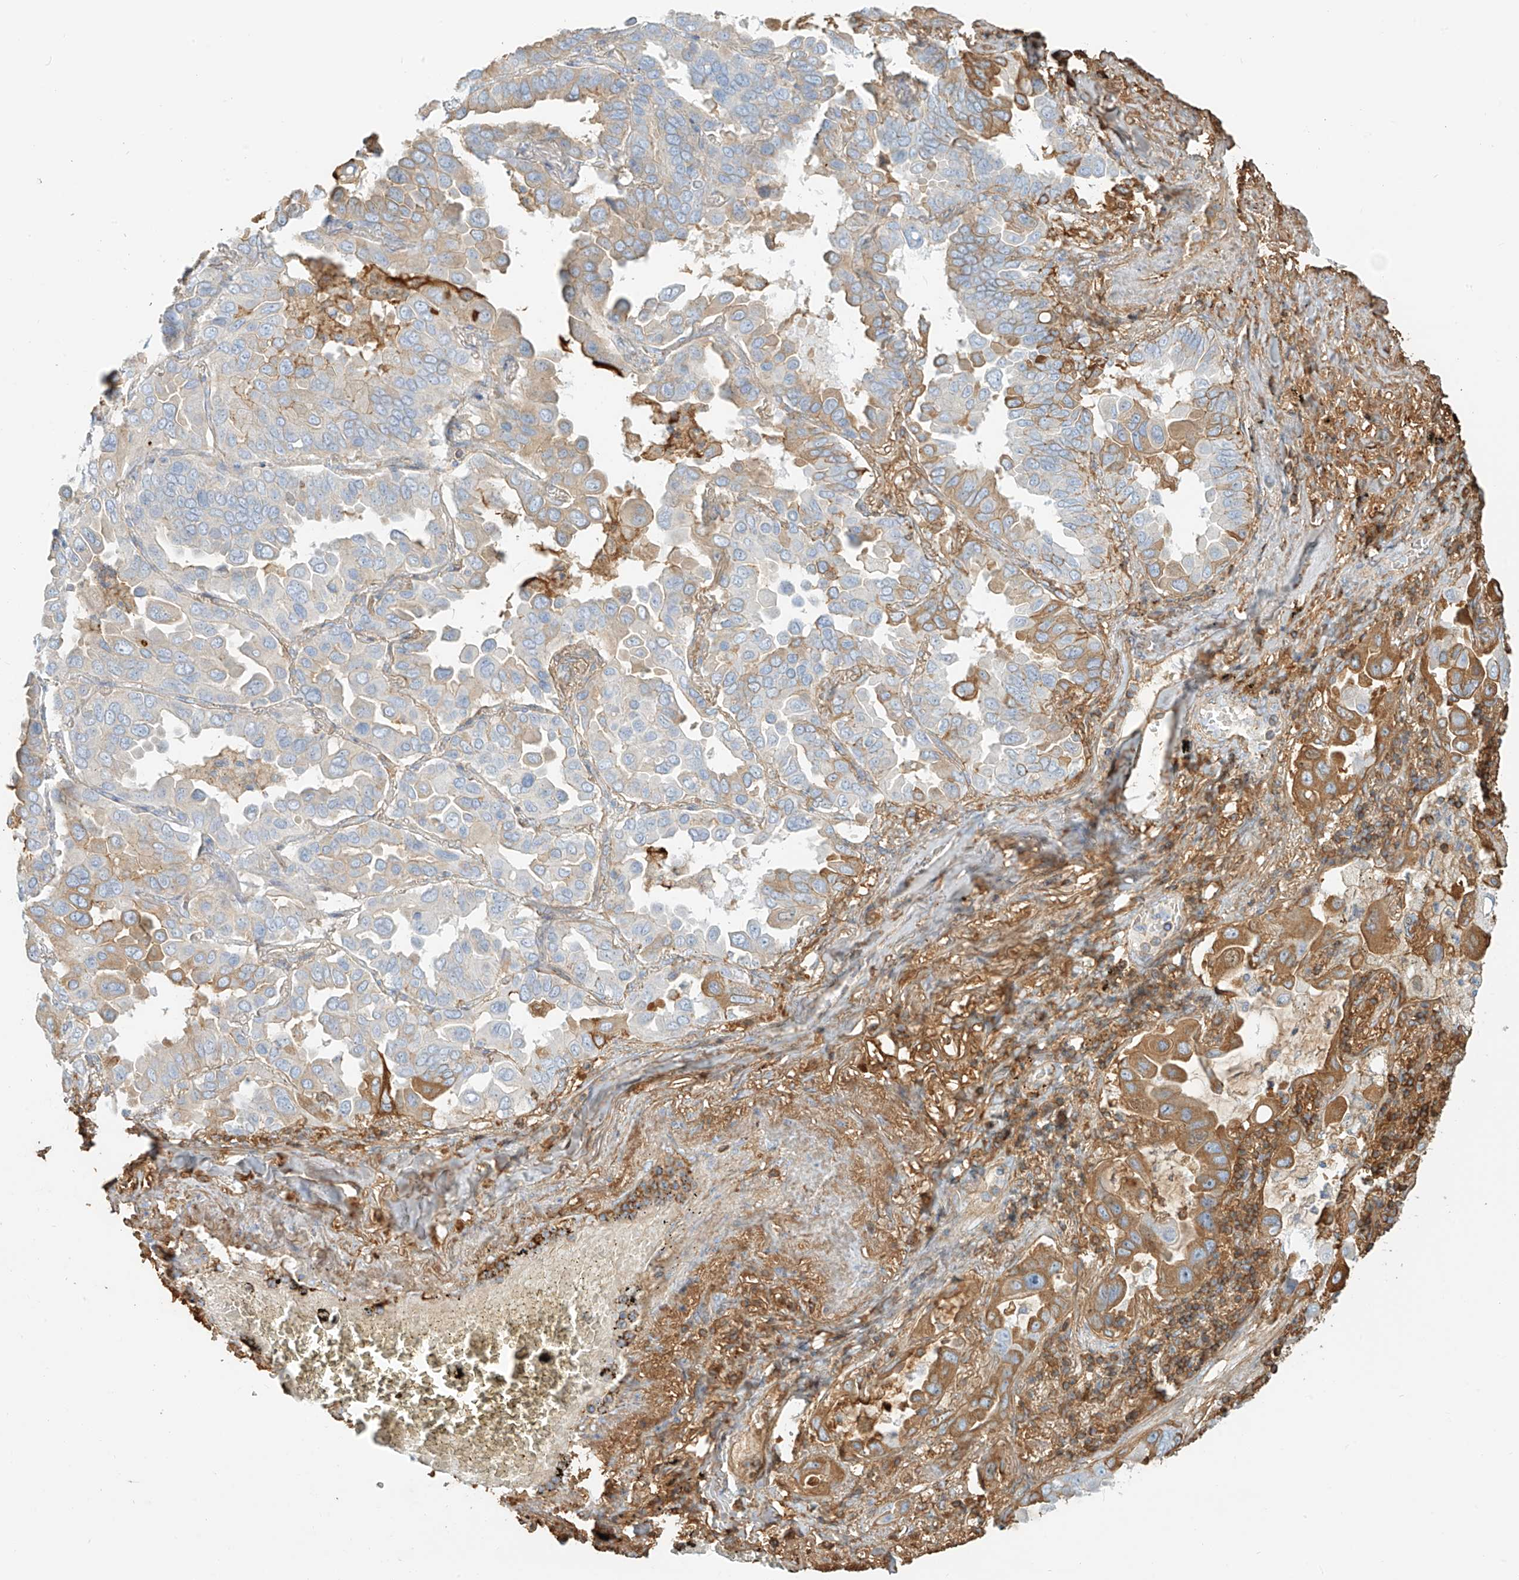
{"staining": {"intensity": "moderate", "quantity": "25%-75%", "location": "cytoplasmic/membranous"}, "tissue": "lung cancer", "cell_type": "Tumor cells", "image_type": "cancer", "snomed": [{"axis": "morphology", "description": "Adenocarcinoma, NOS"}, {"axis": "topography", "description": "Lung"}], "caption": "The image reveals staining of lung cancer (adenocarcinoma), revealing moderate cytoplasmic/membranous protein staining (brown color) within tumor cells.", "gene": "OCSTAMP", "patient": {"sex": "male", "age": 64}}